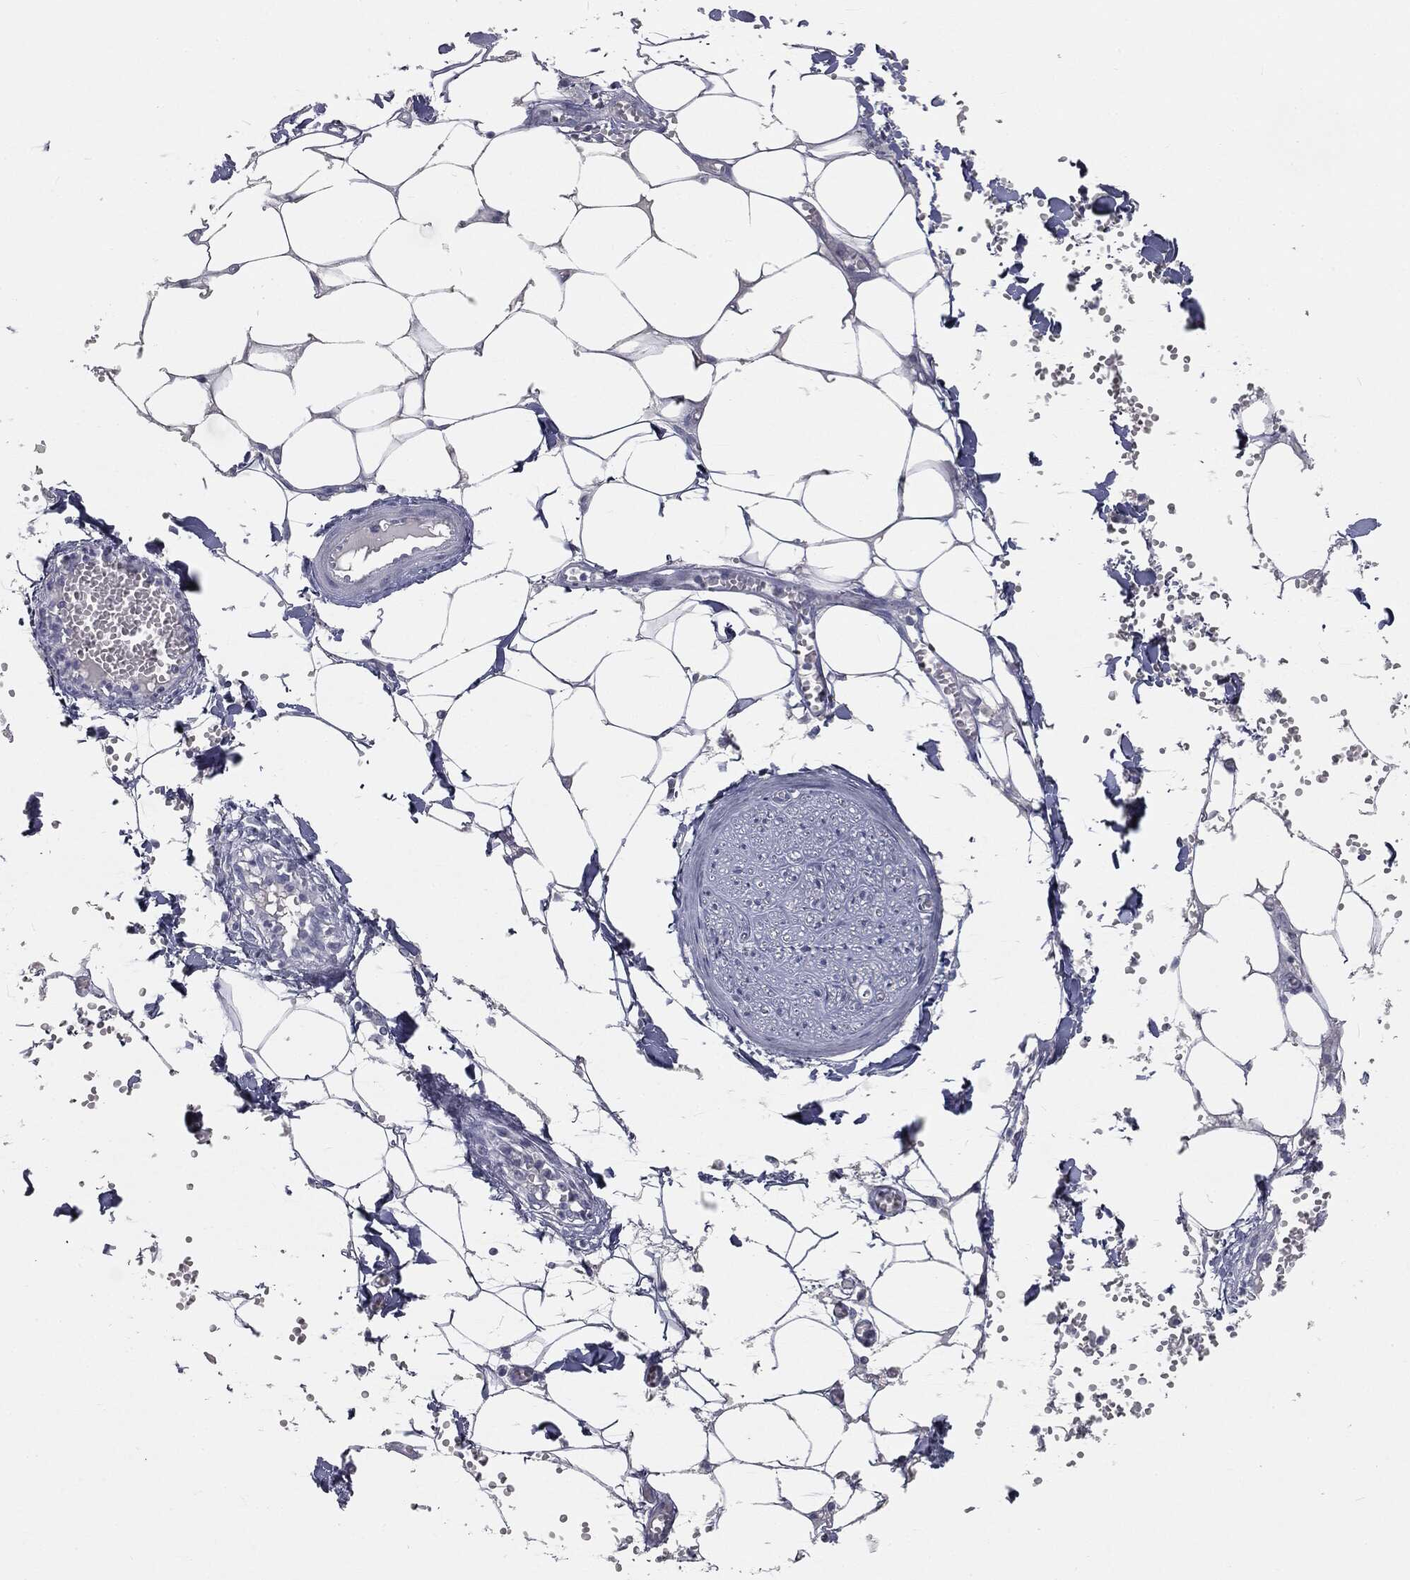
{"staining": {"intensity": "negative", "quantity": "none", "location": "none"}, "tissue": "adipose tissue", "cell_type": "Adipocytes", "image_type": "normal", "snomed": [{"axis": "morphology", "description": "Normal tissue, NOS"}, {"axis": "morphology", "description": "Squamous cell carcinoma, NOS"}, {"axis": "topography", "description": "Cartilage tissue"}, {"axis": "topography", "description": "Lung"}], "caption": "IHC micrograph of benign adipose tissue: human adipose tissue stained with DAB (3,3'-diaminobenzidine) reveals no significant protein expression in adipocytes.", "gene": "PRAME", "patient": {"sex": "male", "age": 66}}